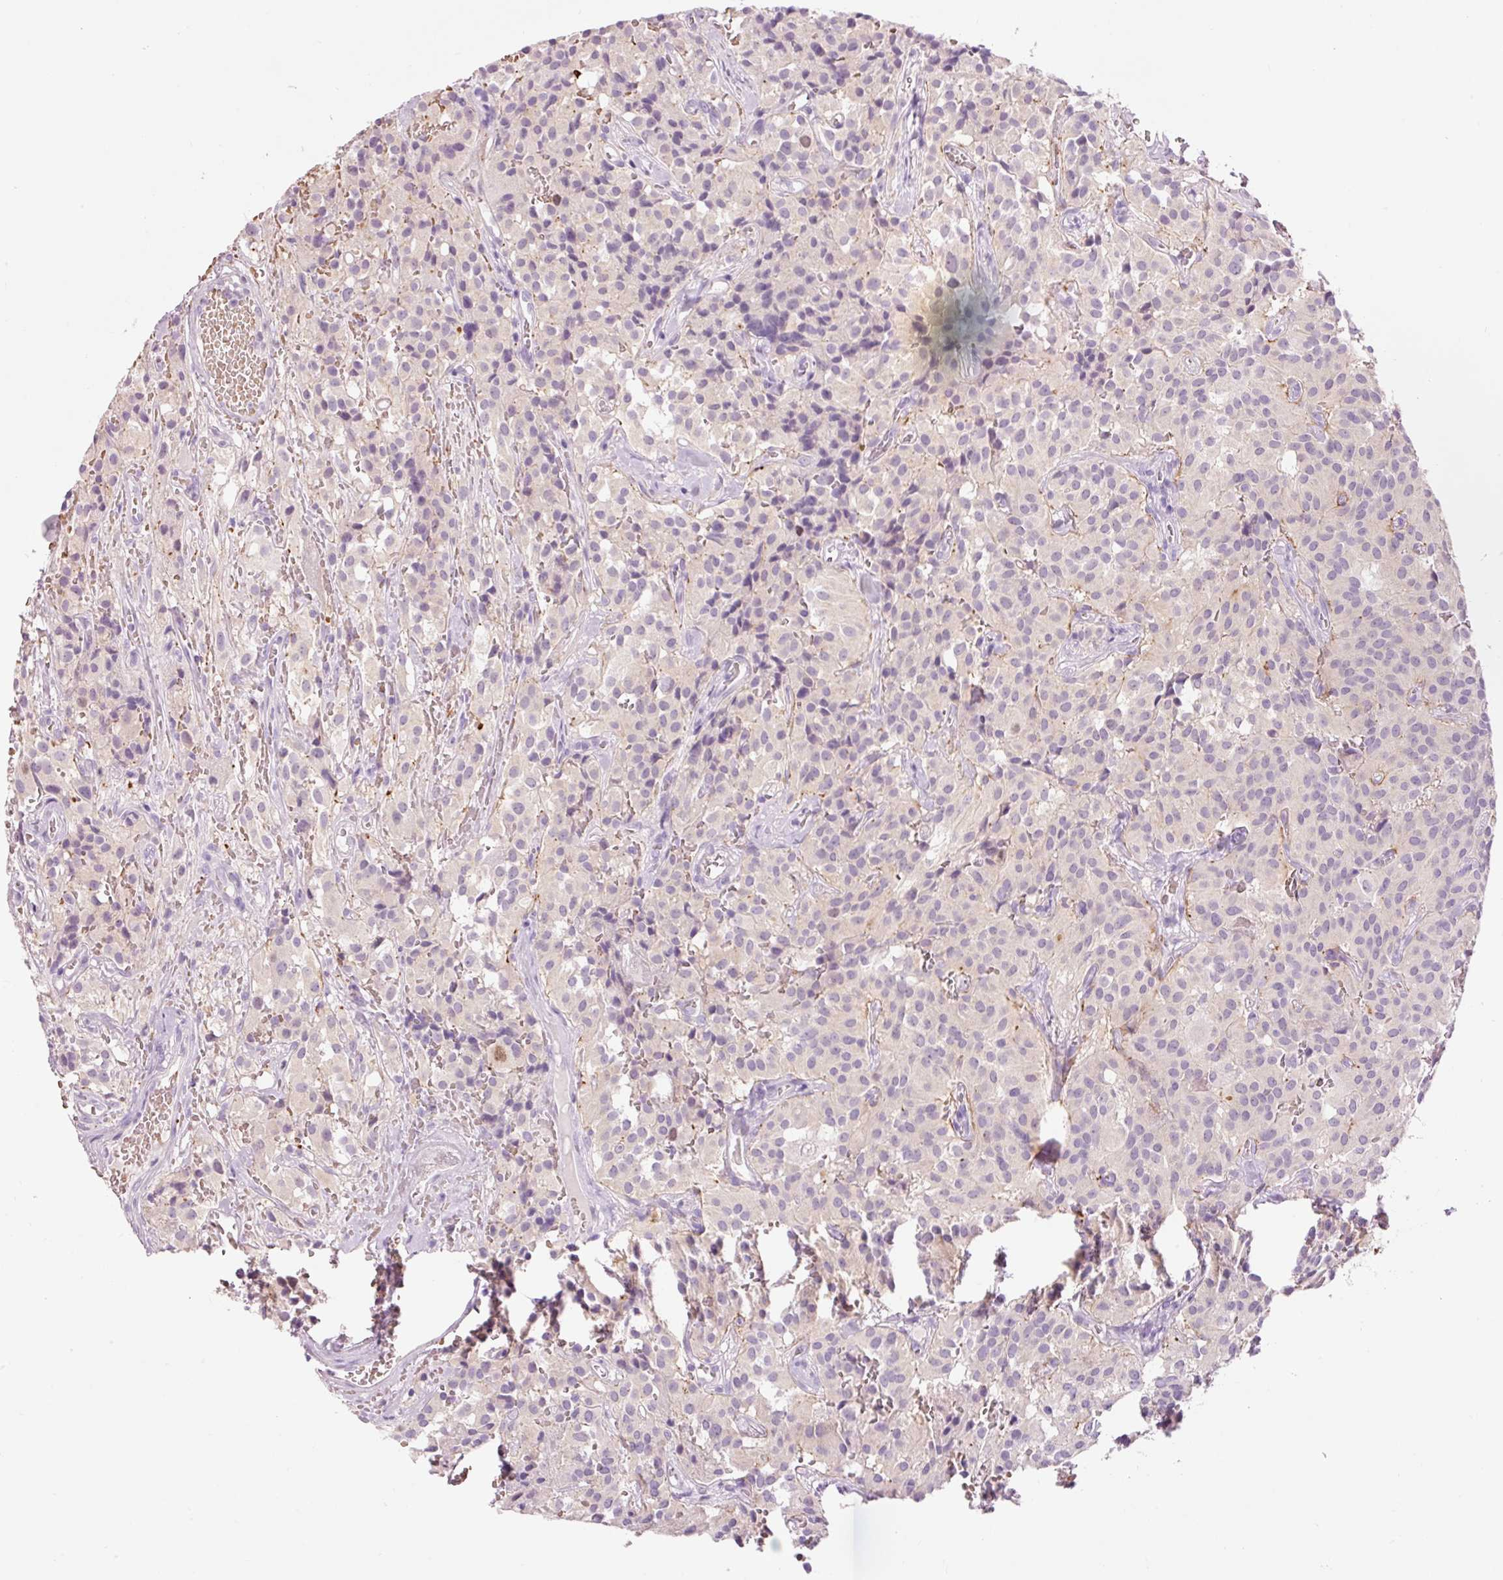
{"staining": {"intensity": "negative", "quantity": "none", "location": "none"}, "tissue": "glioma", "cell_type": "Tumor cells", "image_type": "cancer", "snomed": [{"axis": "morphology", "description": "Glioma, malignant, Low grade"}, {"axis": "topography", "description": "Brain"}], "caption": "Immunohistochemical staining of human malignant low-grade glioma shows no significant staining in tumor cells.", "gene": "DHRS11", "patient": {"sex": "male", "age": 42}}